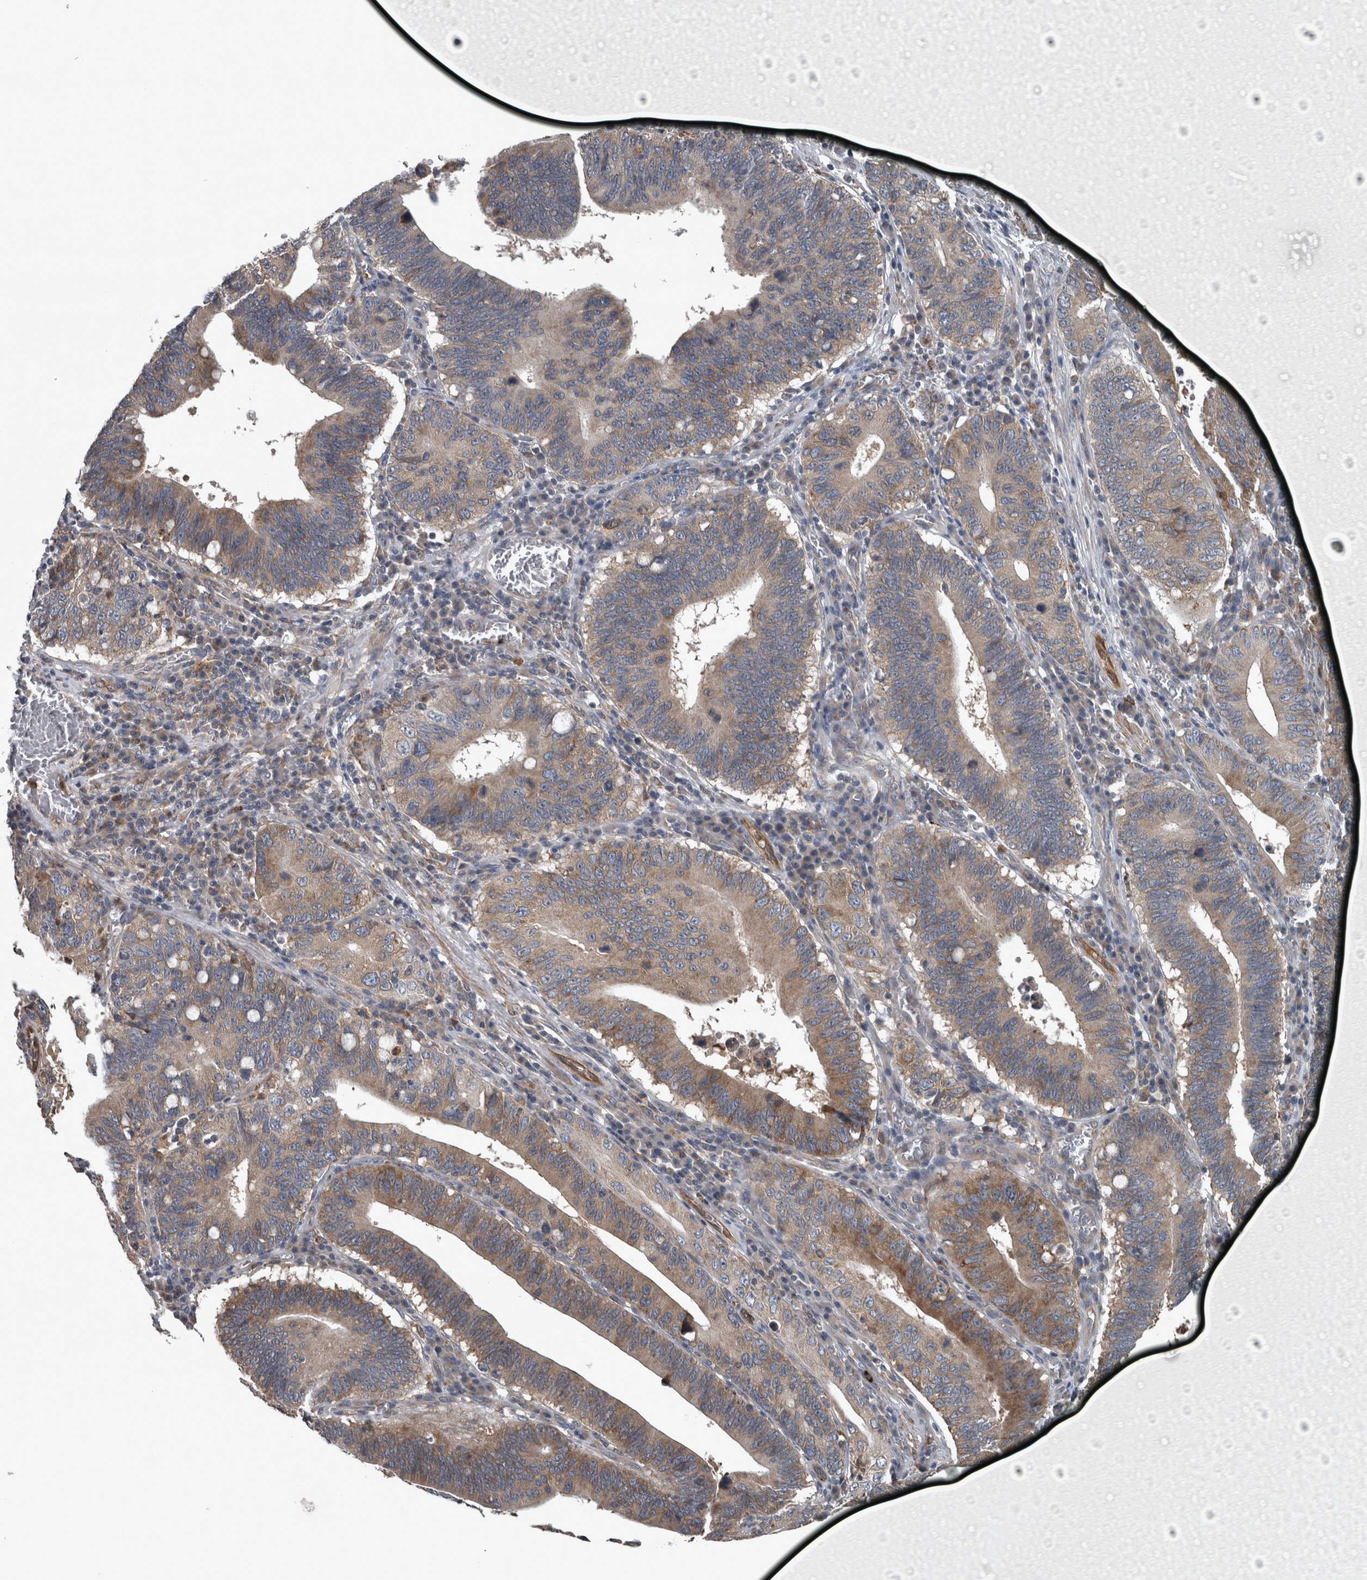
{"staining": {"intensity": "moderate", "quantity": ">75%", "location": "cytoplasmic/membranous"}, "tissue": "stomach cancer", "cell_type": "Tumor cells", "image_type": "cancer", "snomed": [{"axis": "morphology", "description": "Adenocarcinoma, NOS"}, {"axis": "topography", "description": "Stomach"}, {"axis": "topography", "description": "Gastric cardia"}], "caption": "Protein expression analysis of stomach adenocarcinoma displays moderate cytoplasmic/membranous positivity in approximately >75% of tumor cells.", "gene": "EXOC8", "patient": {"sex": "male", "age": 59}}